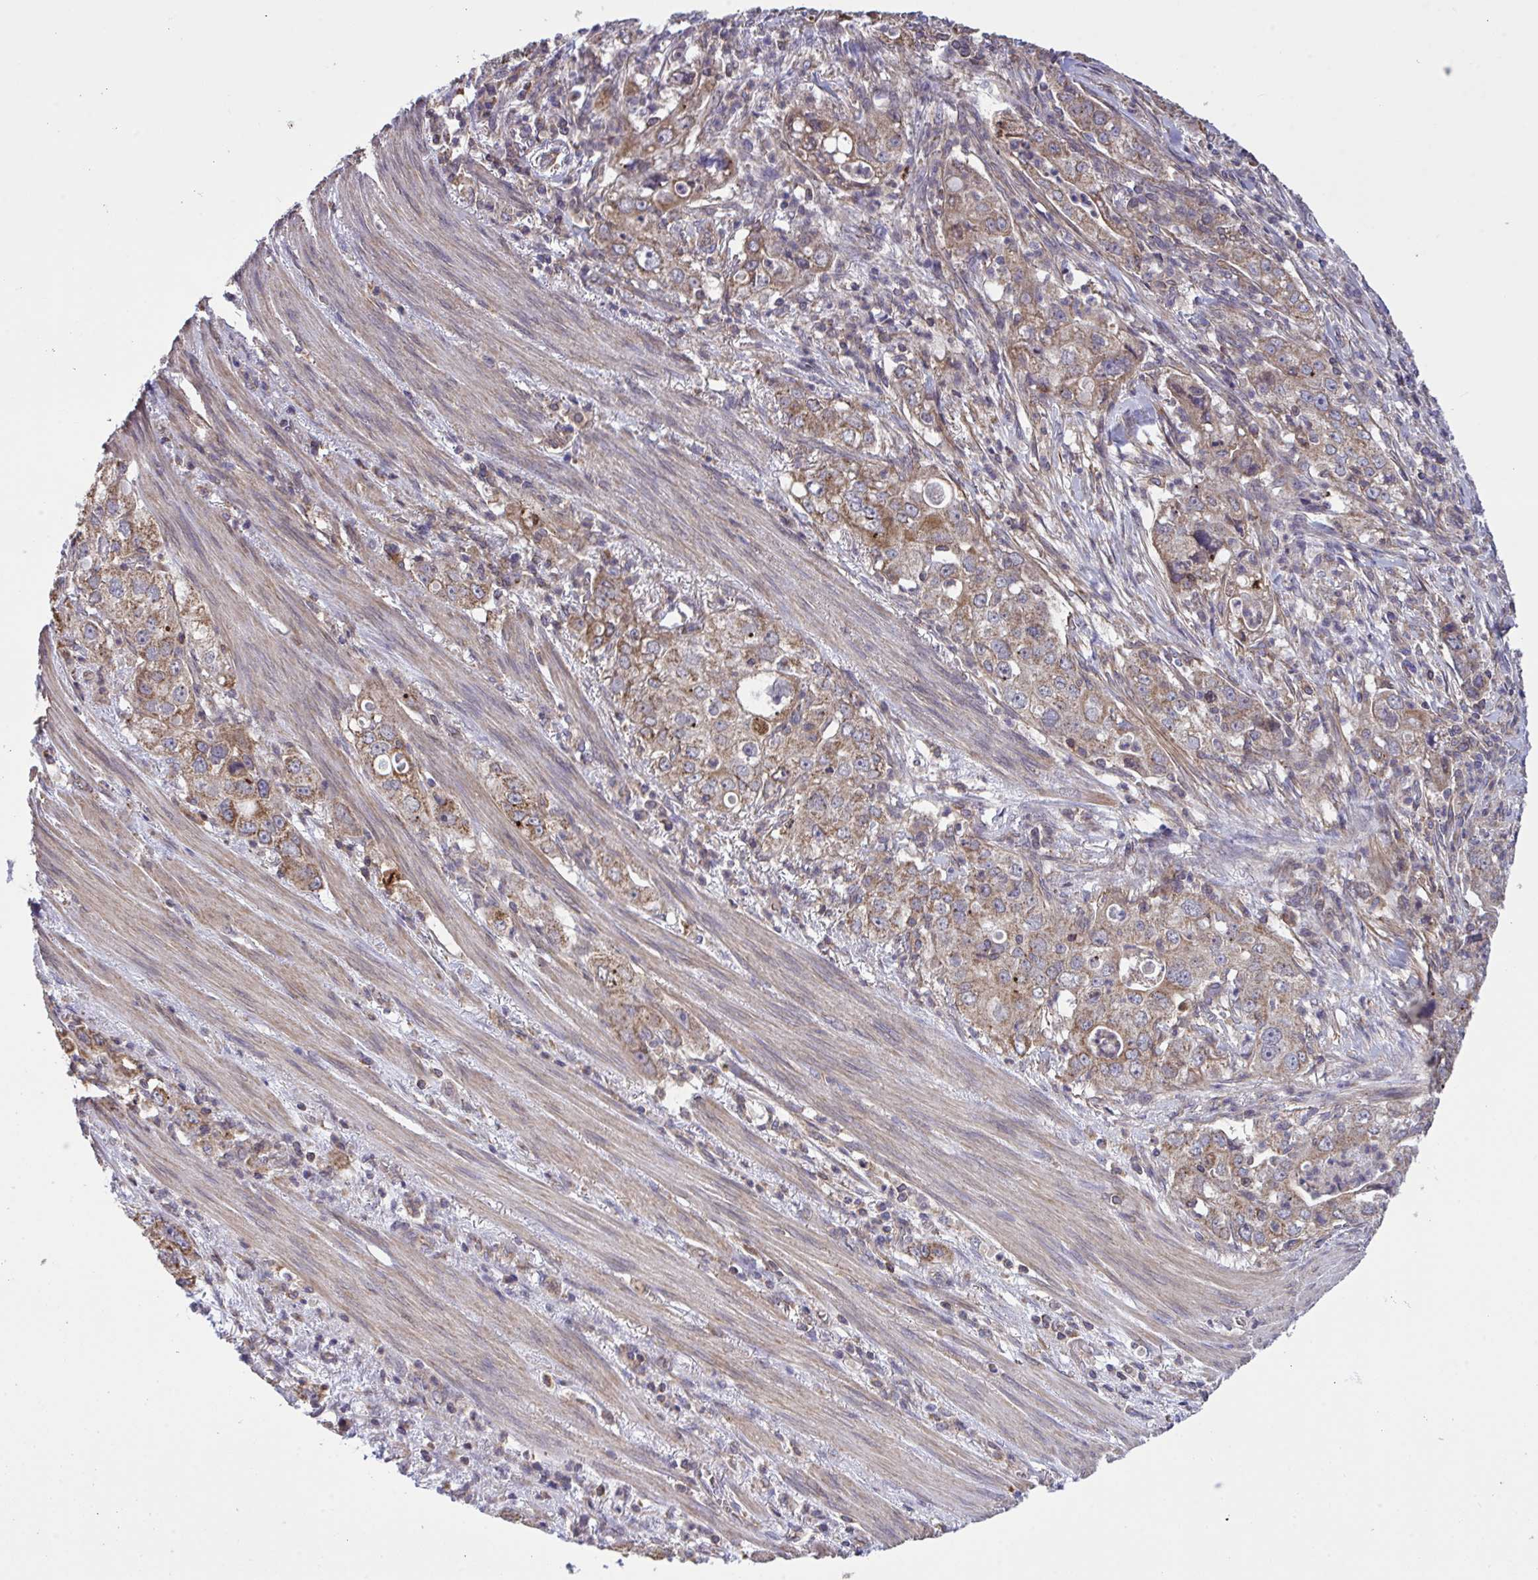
{"staining": {"intensity": "weak", "quantity": ">75%", "location": "cytoplasmic/membranous"}, "tissue": "stomach cancer", "cell_type": "Tumor cells", "image_type": "cancer", "snomed": [{"axis": "morphology", "description": "Adenocarcinoma, NOS"}, {"axis": "topography", "description": "Stomach, upper"}], "caption": "Immunohistochemical staining of stomach cancer (adenocarcinoma) displays weak cytoplasmic/membranous protein positivity in about >75% of tumor cells. The staining was performed using DAB, with brown indicating positive protein expression. Nuclei are stained blue with hematoxylin.", "gene": "PPM1H", "patient": {"sex": "male", "age": 75}}